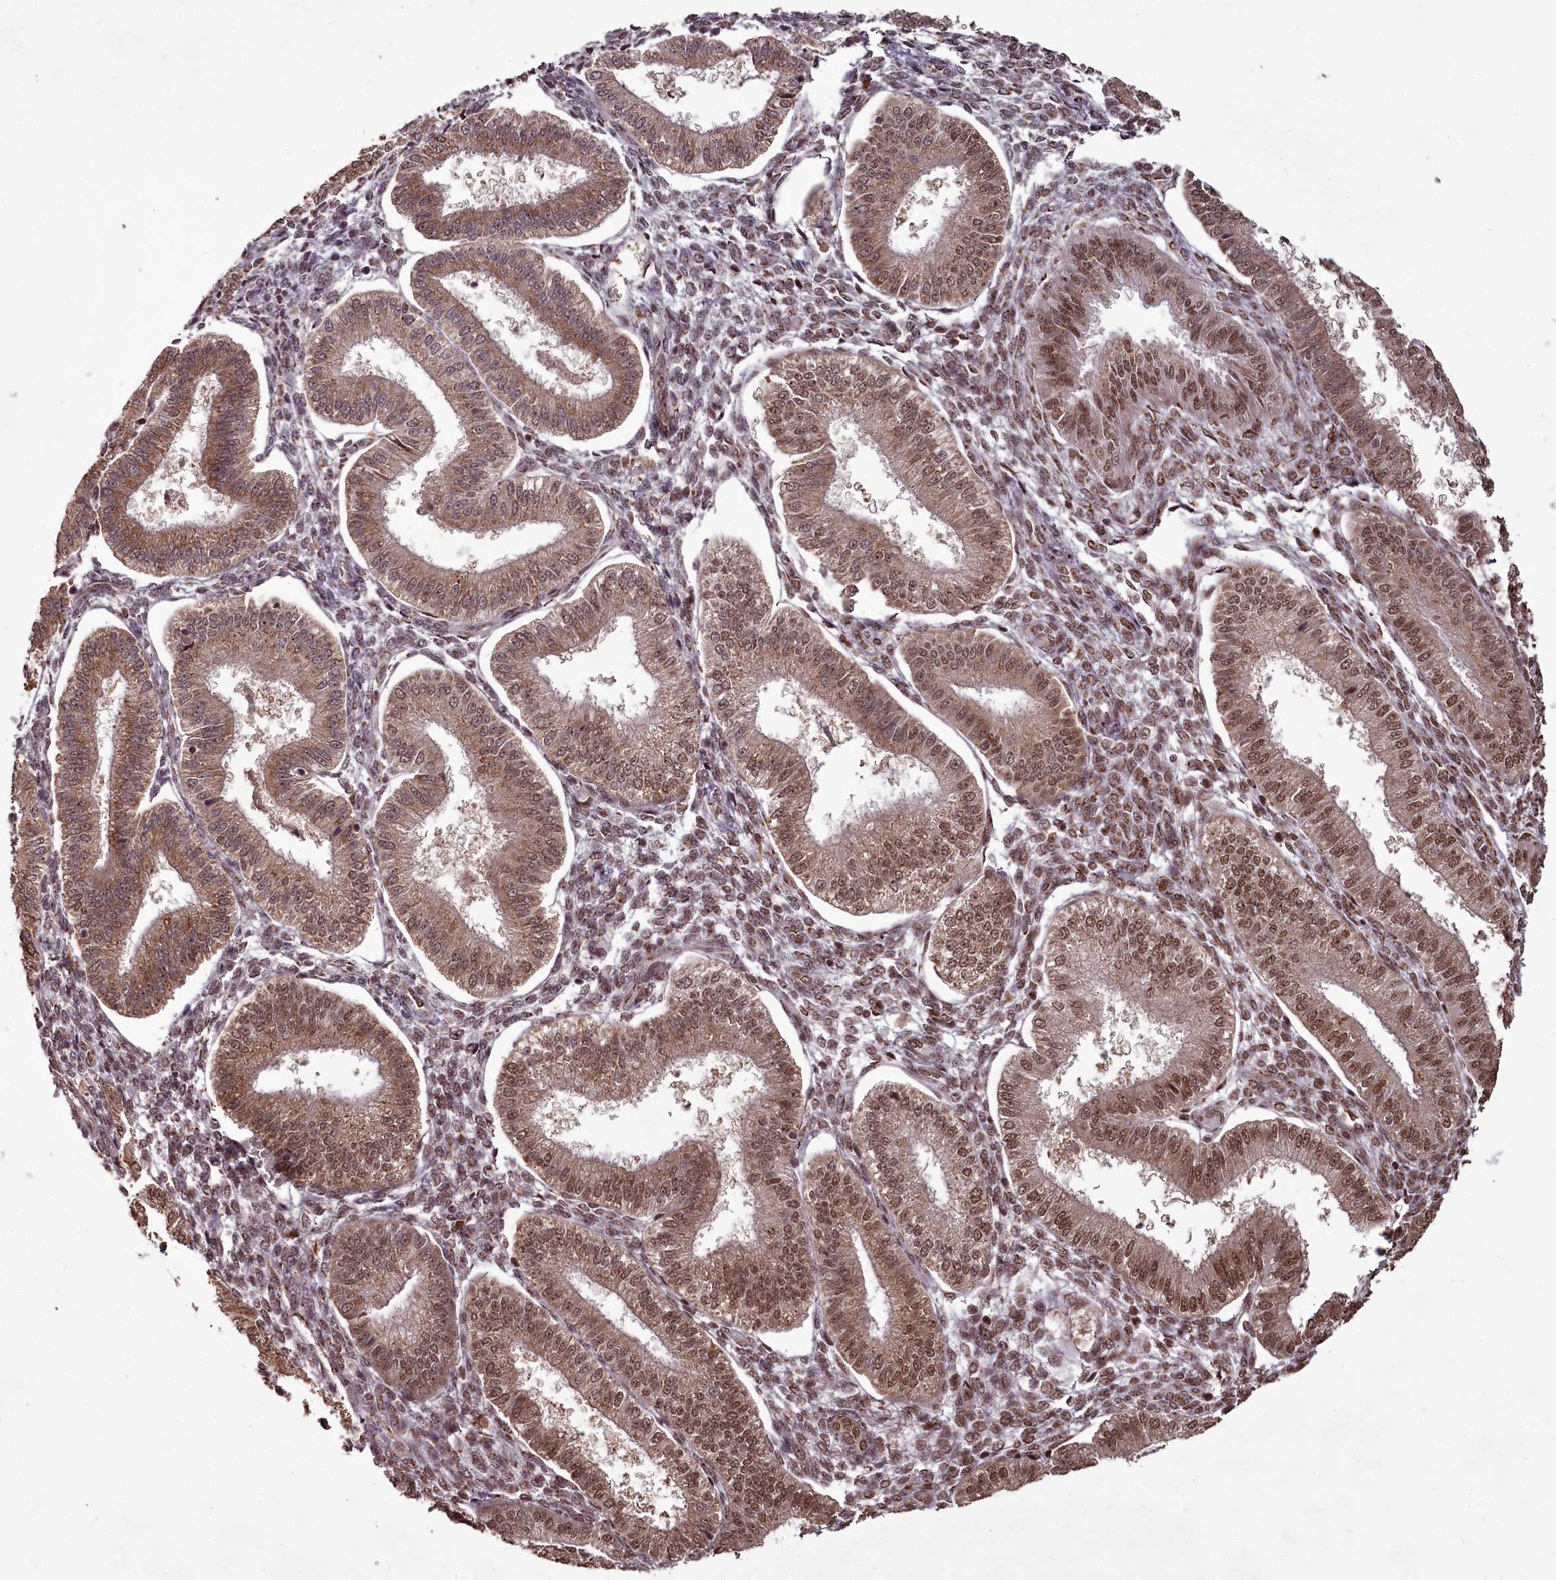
{"staining": {"intensity": "weak", "quantity": ">75%", "location": "nuclear"}, "tissue": "endometrium", "cell_type": "Cells in endometrial stroma", "image_type": "normal", "snomed": [{"axis": "morphology", "description": "Normal tissue, NOS"}, {"axis": "topography", "description": "Endometrium"}], "caption": "Endometrium stained with DAB immunohistochemistry displays low levels of weak nuclear staining in about >75% of cells in endometrial stroma.", "gene": "CEP83", "patient": {"sex": "female", "age": 39}}